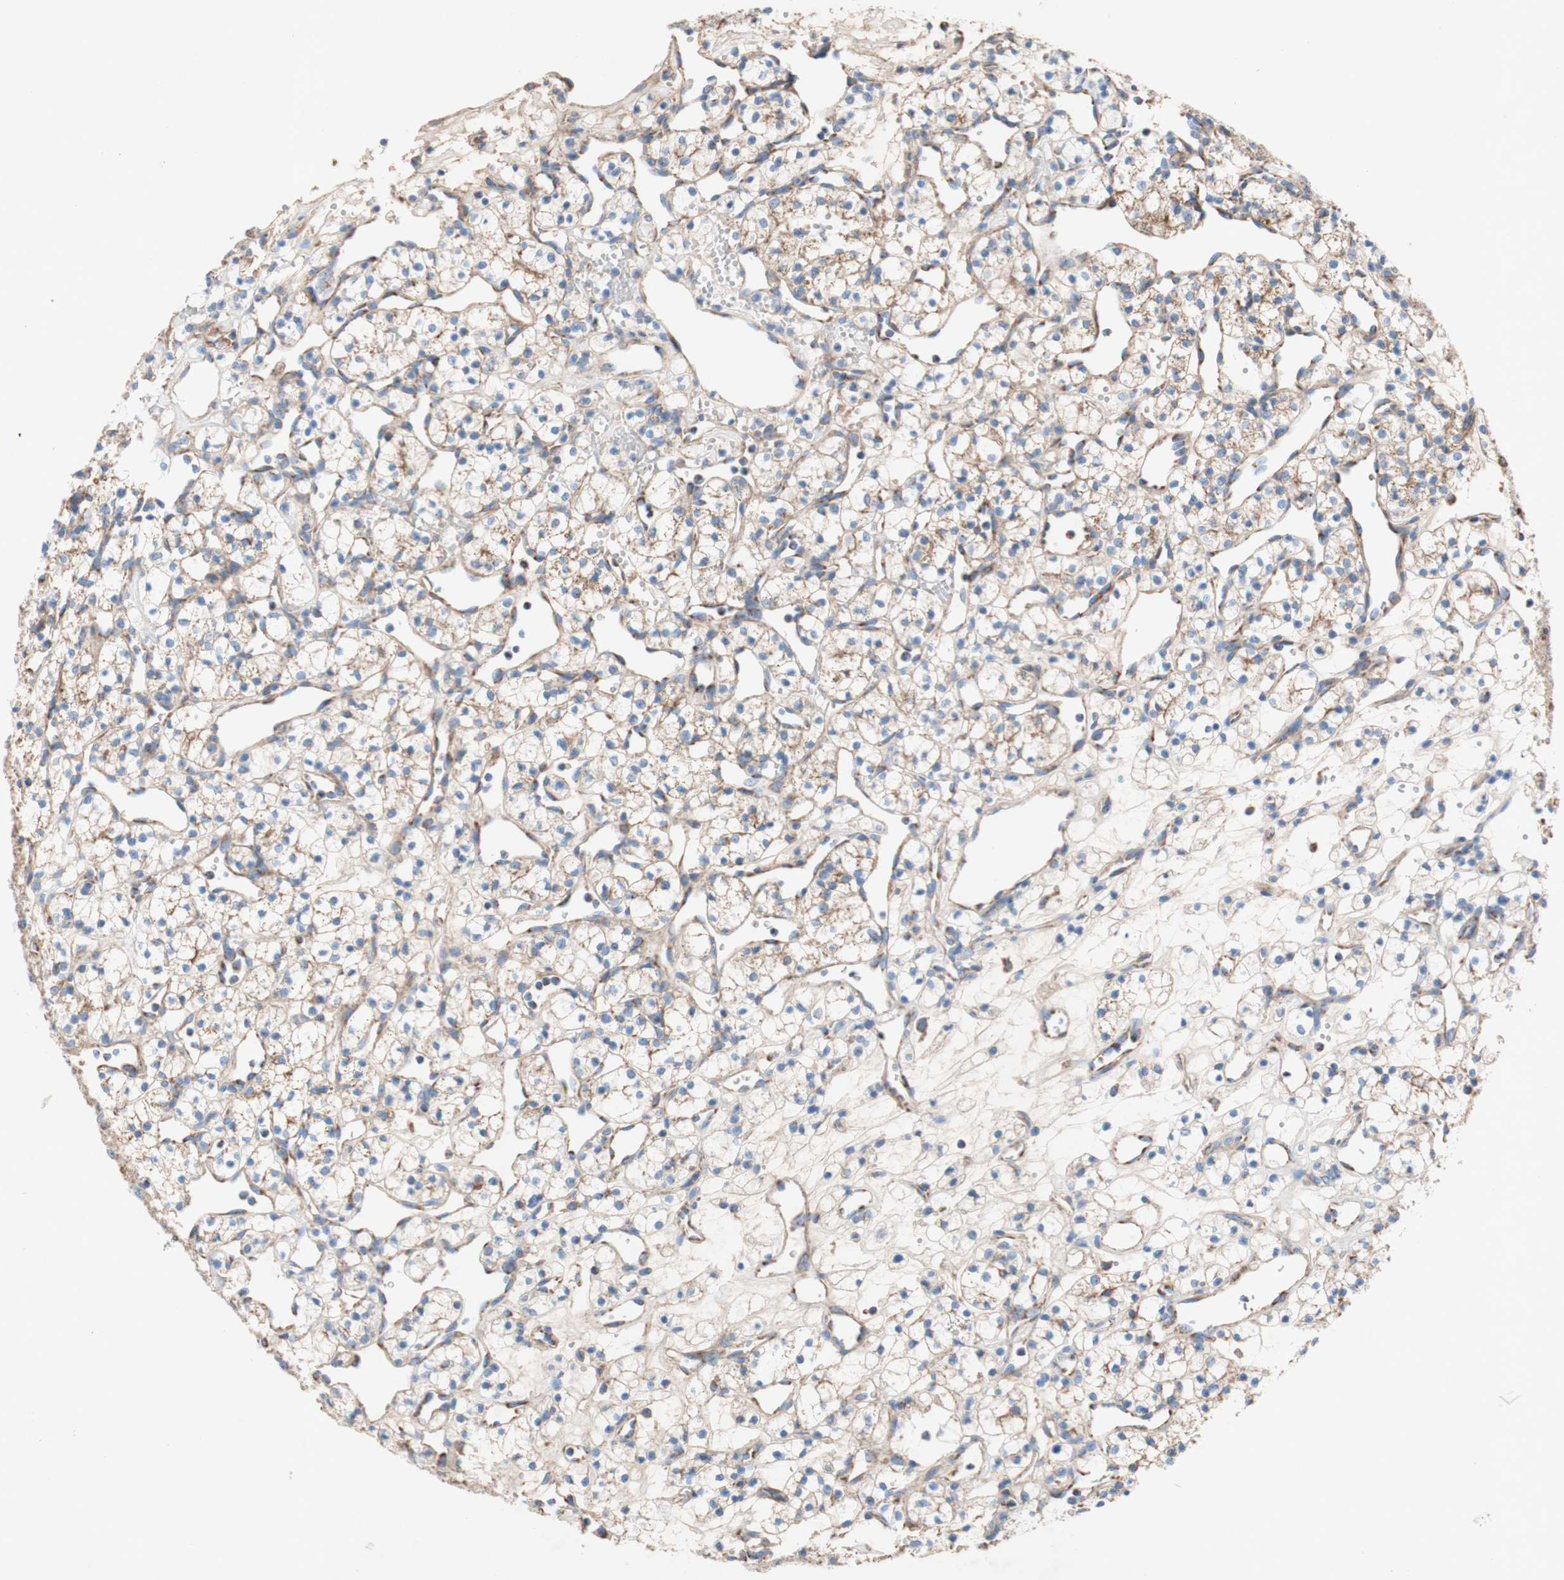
{"staining": {"intensity": "moderate", "quantity": ">75%", "location": "cytoplasmic/membranous"}, "tissue": "renal cancer", "cell_type": "Tumor cells", "image_type": "cancer", "snomed": [{"axis": "morphology", "description": "Adenocarcinoma, NOS"}, {"axis": "topography", "description": "Kidney"}], "caption": "Adenocarcinoma (renal) stained with a brown dye demonstrates moderate cytoplasmic/membranous positive staining in about >75% of tumor cells.", "gene": "SDHB", "patient": {"sex": "female", "age": 60}}